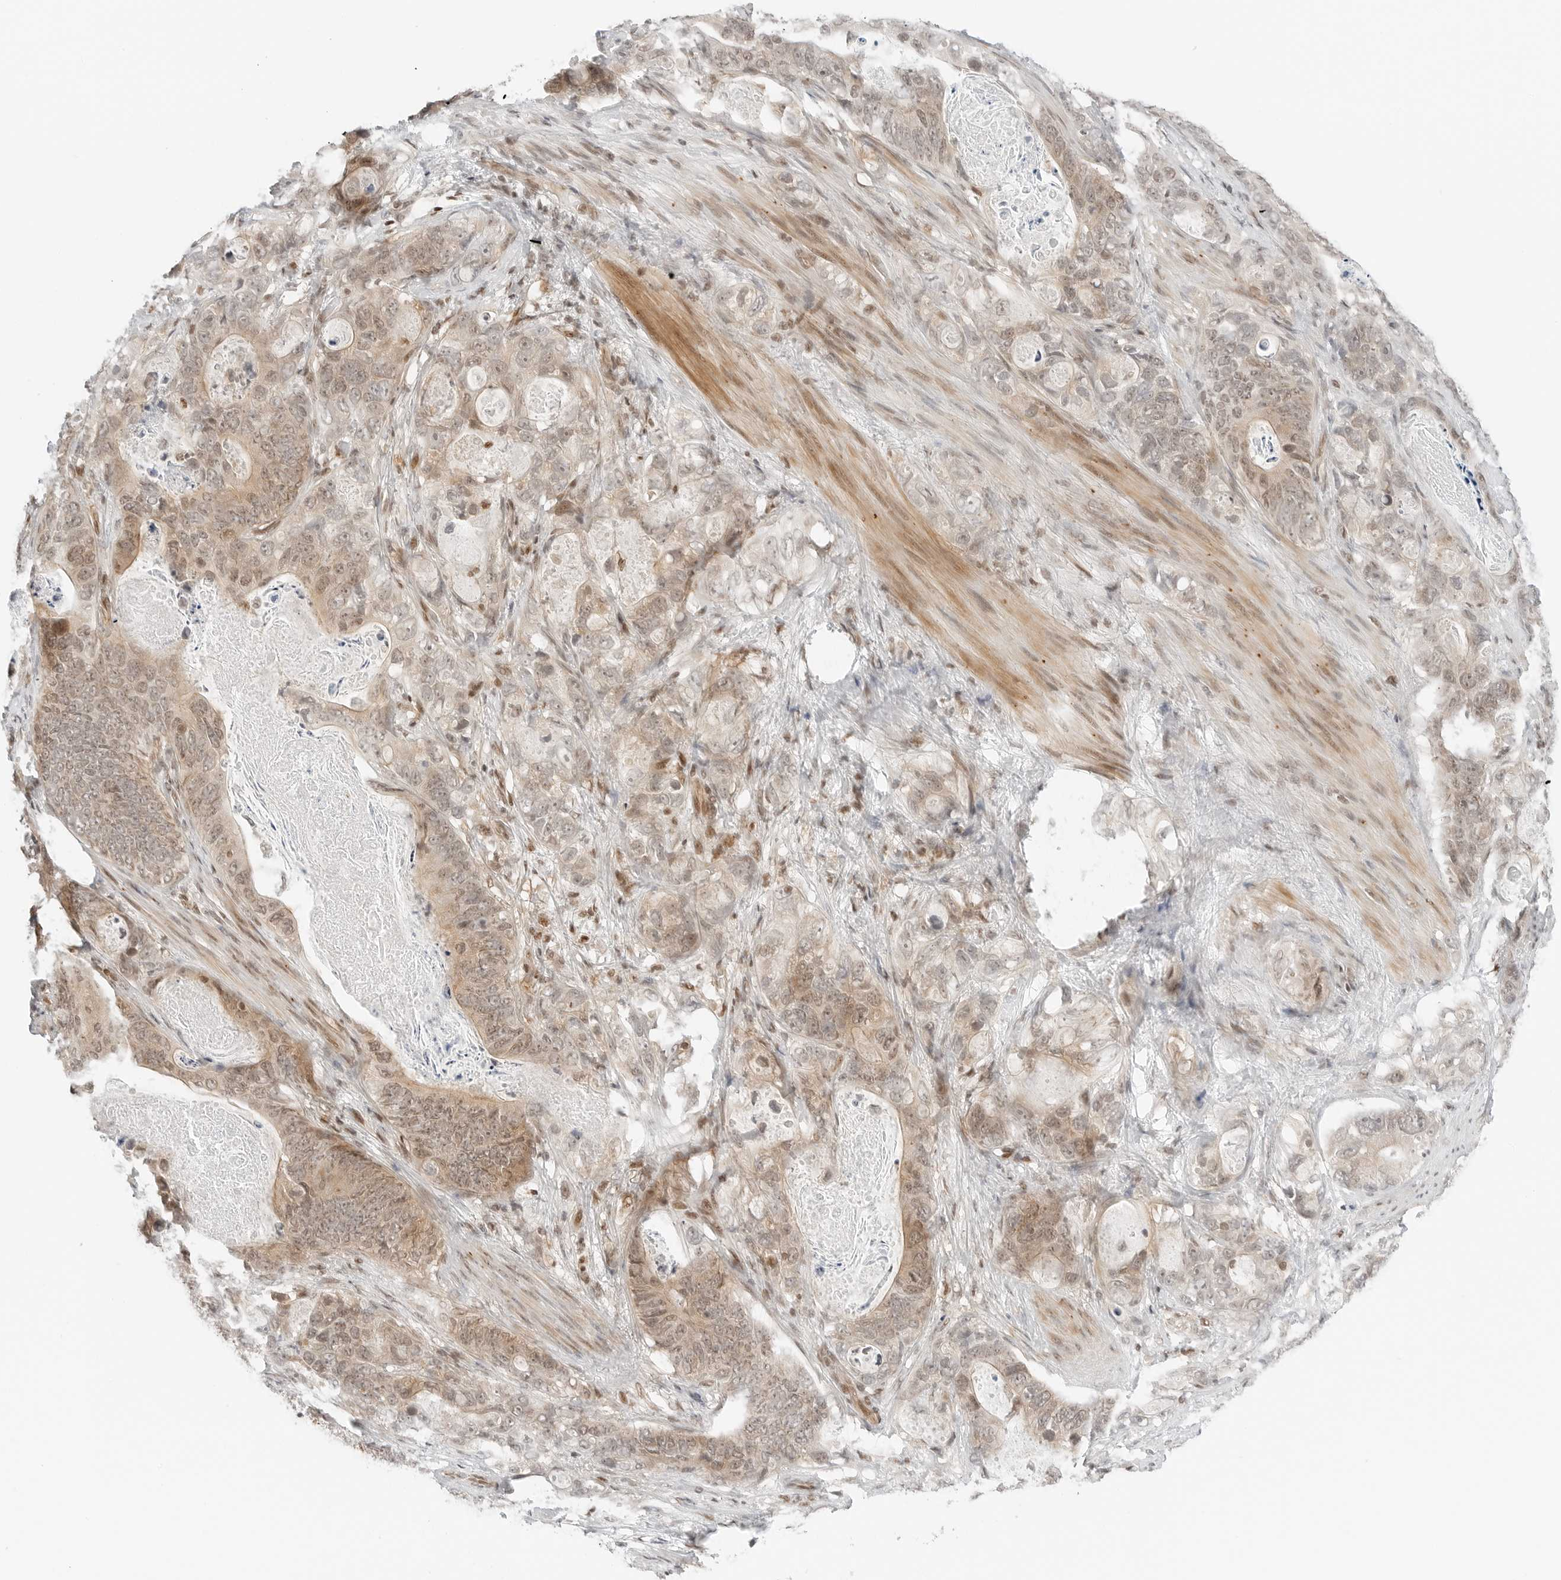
{"staining": {"intensity": "moderate", "quantity": ">75%", "location": "cytoplasmic/membranous,nuclear"}, "tissue": "stomach cancer", "cell_type": "Tumor cells", "image_type": "cancer", "snomed": [{"axis": "morphology", "description": "Normal tissue, NOS"}, {"axis": "morphology", "description": "Adenocarcinoma, NOS"}, {"axis": "topography", "description": "Stomach"}], "caption": "Moderate cytoplasmic/membranous and nuclear expression for a protein is identified in approximately >75% of tumor cells of stomach cancer using immunohistochemistry.", "gene": "CRTC2", "patient": {"sex": "female", "age": 89}}